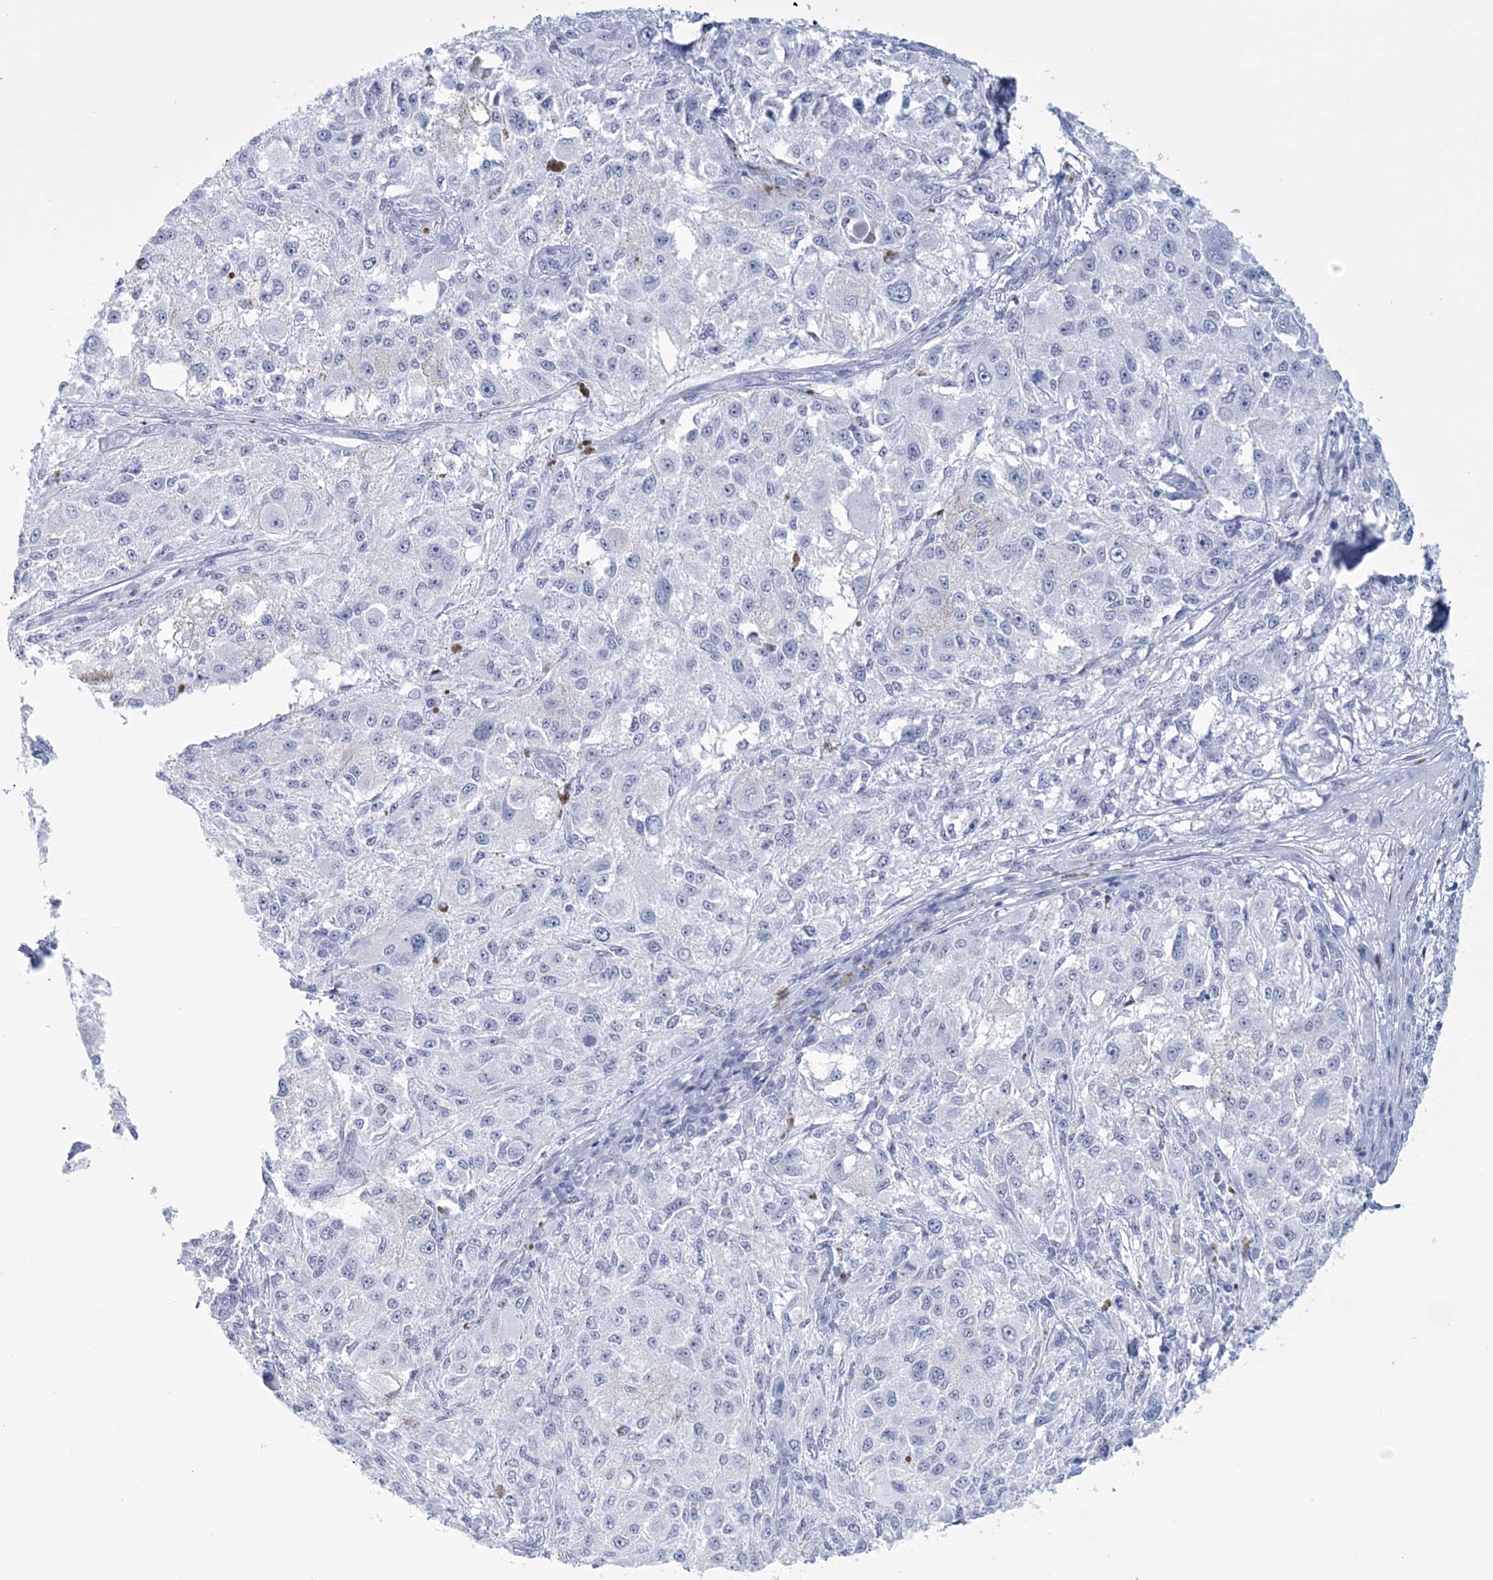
{"staining": {"intensity": "negative", "quantity": "none", "location": "none"}, "tissue": "melanoma", "cell_type": "Tumor cells", "image_type": "cancer", "snomed": [{"axis": "morphology", "description": "Necrosis, NOS"}, {"axis": "morphology", "description": "Malignant melanoma, NOS"}, {"axis": "topography", "description": "Skin"}], "caption": "Human malignant melanoma stained for a protein using immunohistochemistry reveals no positivity in tumor cells.", "gene": "DPCD", "patient": {"sex": "female", "age": 87}}